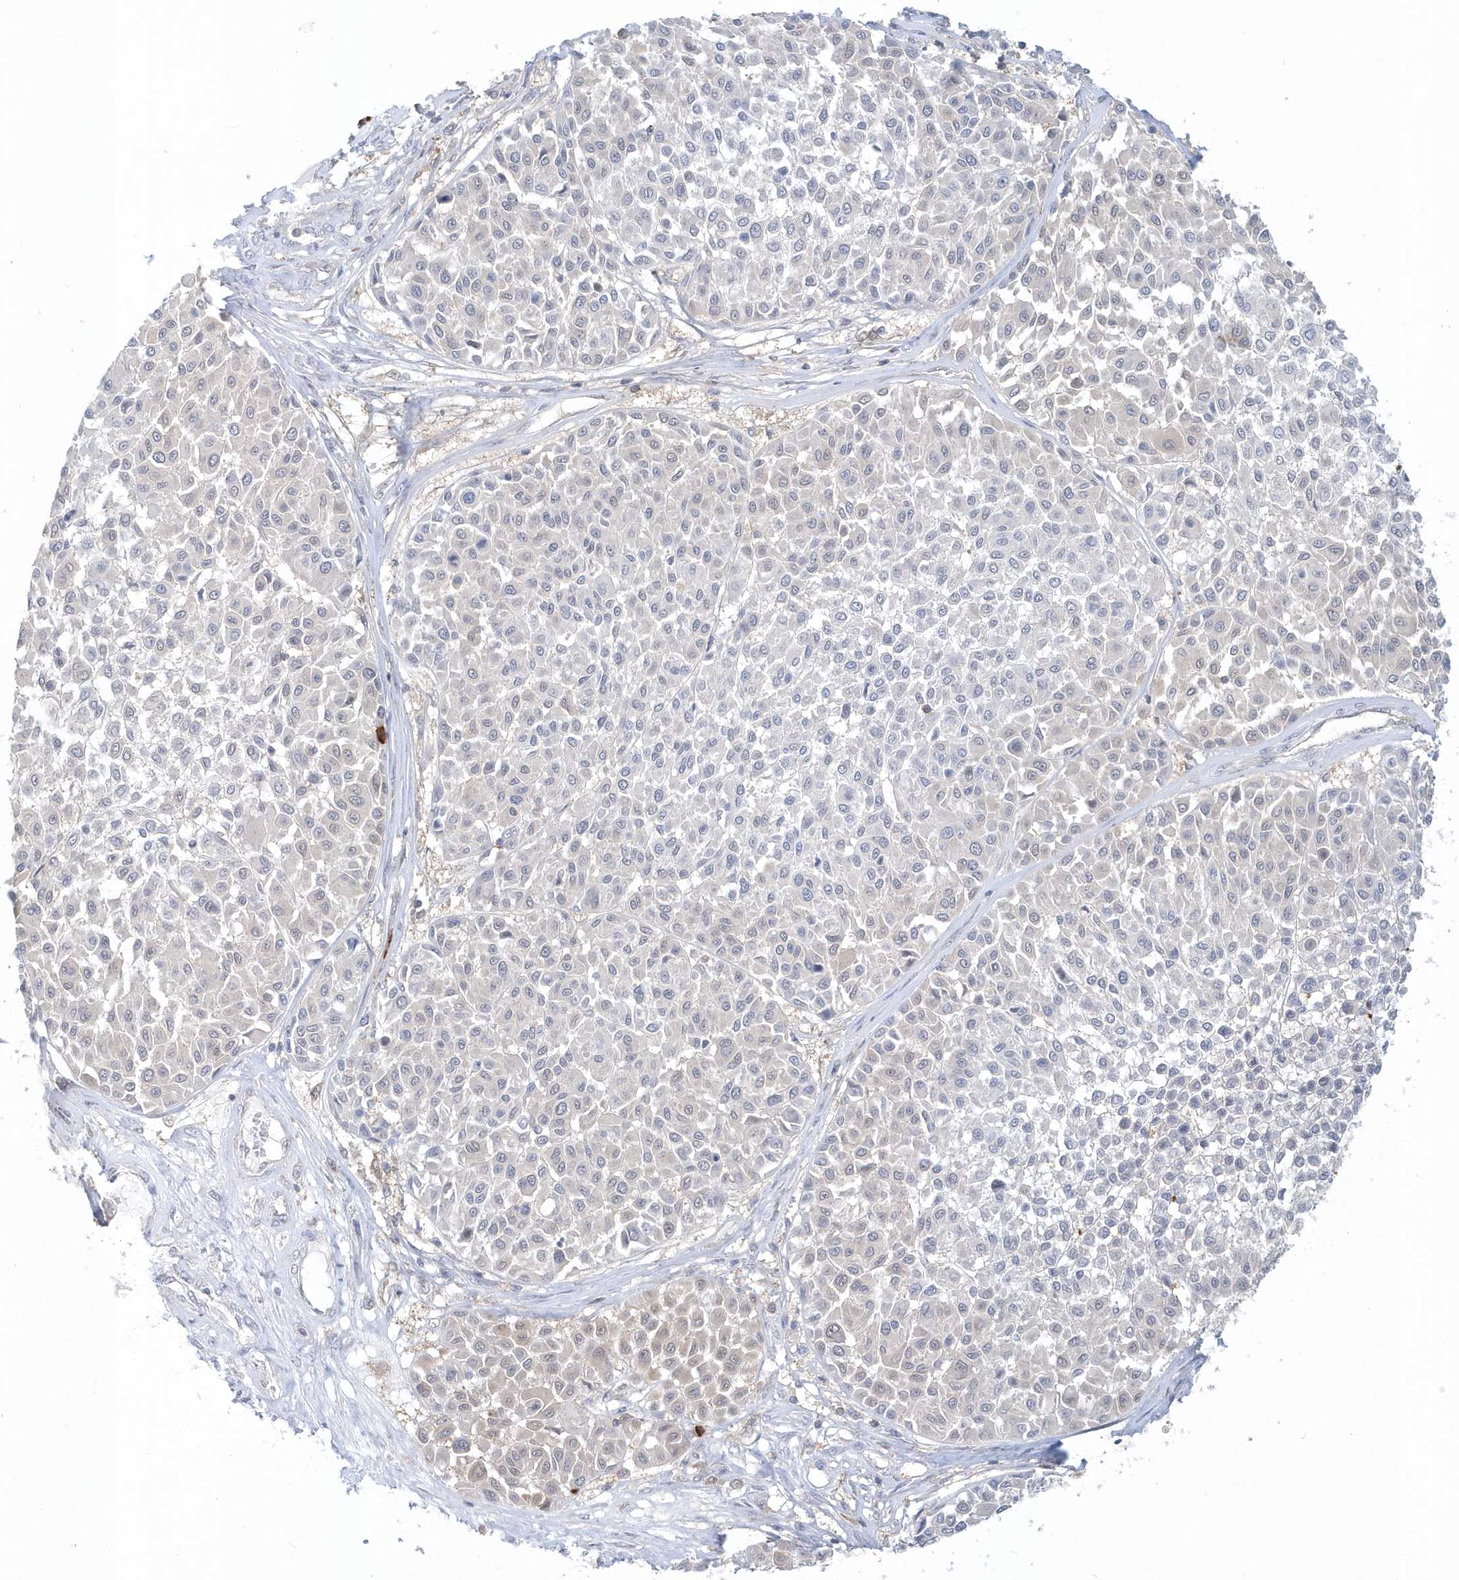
{"staining": {"intensity": "negative", "quantity": "none", "location": "none"}, "tissue": "melanoma", "cell_type": "Tumor cells", "image_type": "cancer", "snomed": [{"axis": "morphology", "description": "Malignant melanoma, Metastatic site"}, {"axis": "topography", "description": "Soft tissue"}], "caption": "DAB (3,3'-diaminobenzidine) immunohistochemical staining of human melanoma displays no significant expression in tumor cells.", "gene": "RNF7", "patient": {"sex": "male", "age": 41}}